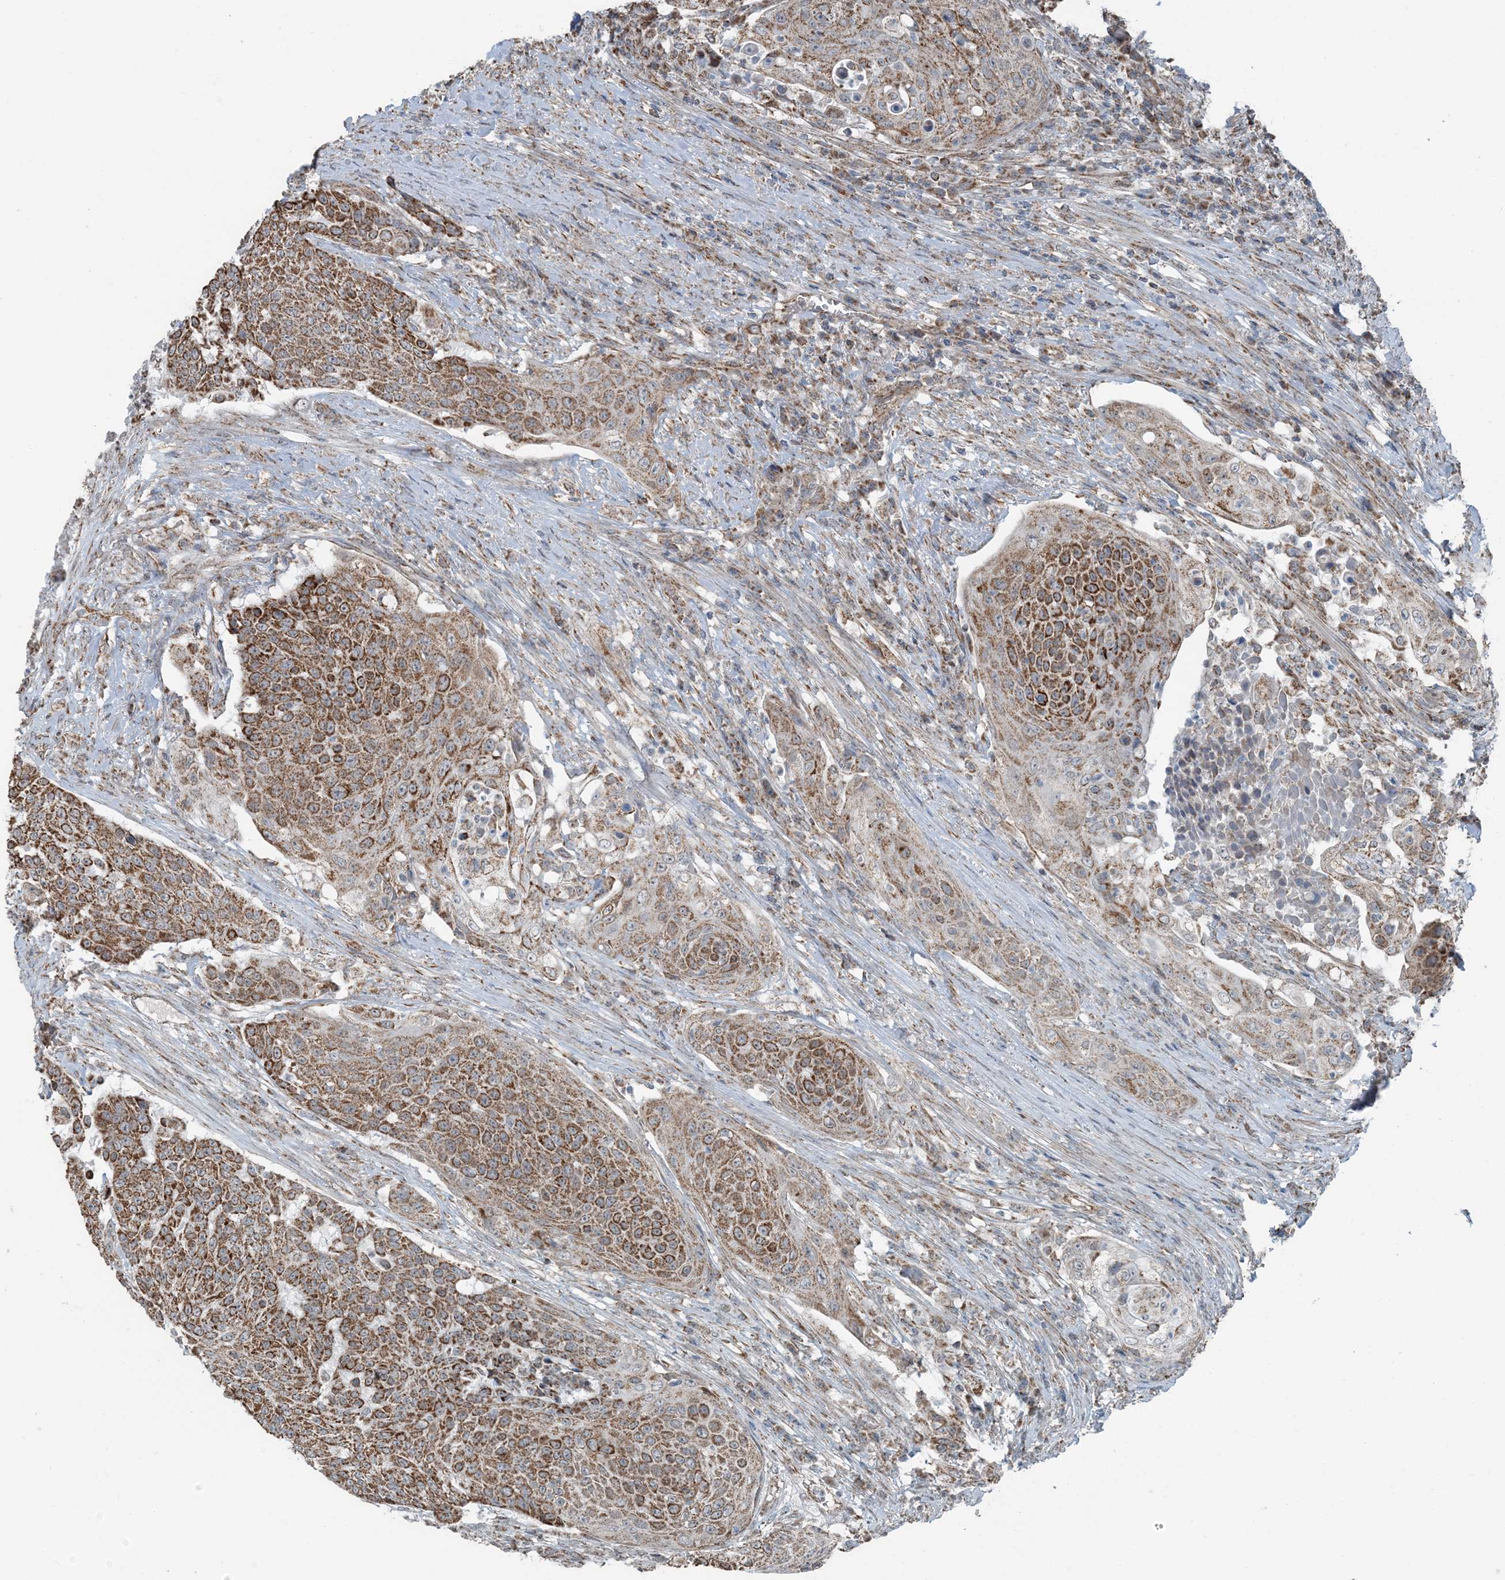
{"staining": {"intensity": "strong", "quantity": ">75%", "location": "cytoplasmic/membranous"}, "tissue": "urothelial cancer", "cell_type": "Tumor cells", "image_type": "cancer", "snomed": [{"axis": "morphology", "description": "Urothelial carcinoma, High grade"}, {"axis": "topography", "description": "Urinary bladder"}], "caption": "DAB immunohistochemical staining of human high-grade urothelial carcinoma exhibits strong cytoplasmic/membranous protein positivity in approximately >75% of tumor cells.", "gene": "PILRB", "patient": {"sex": "female", "age": 63}}